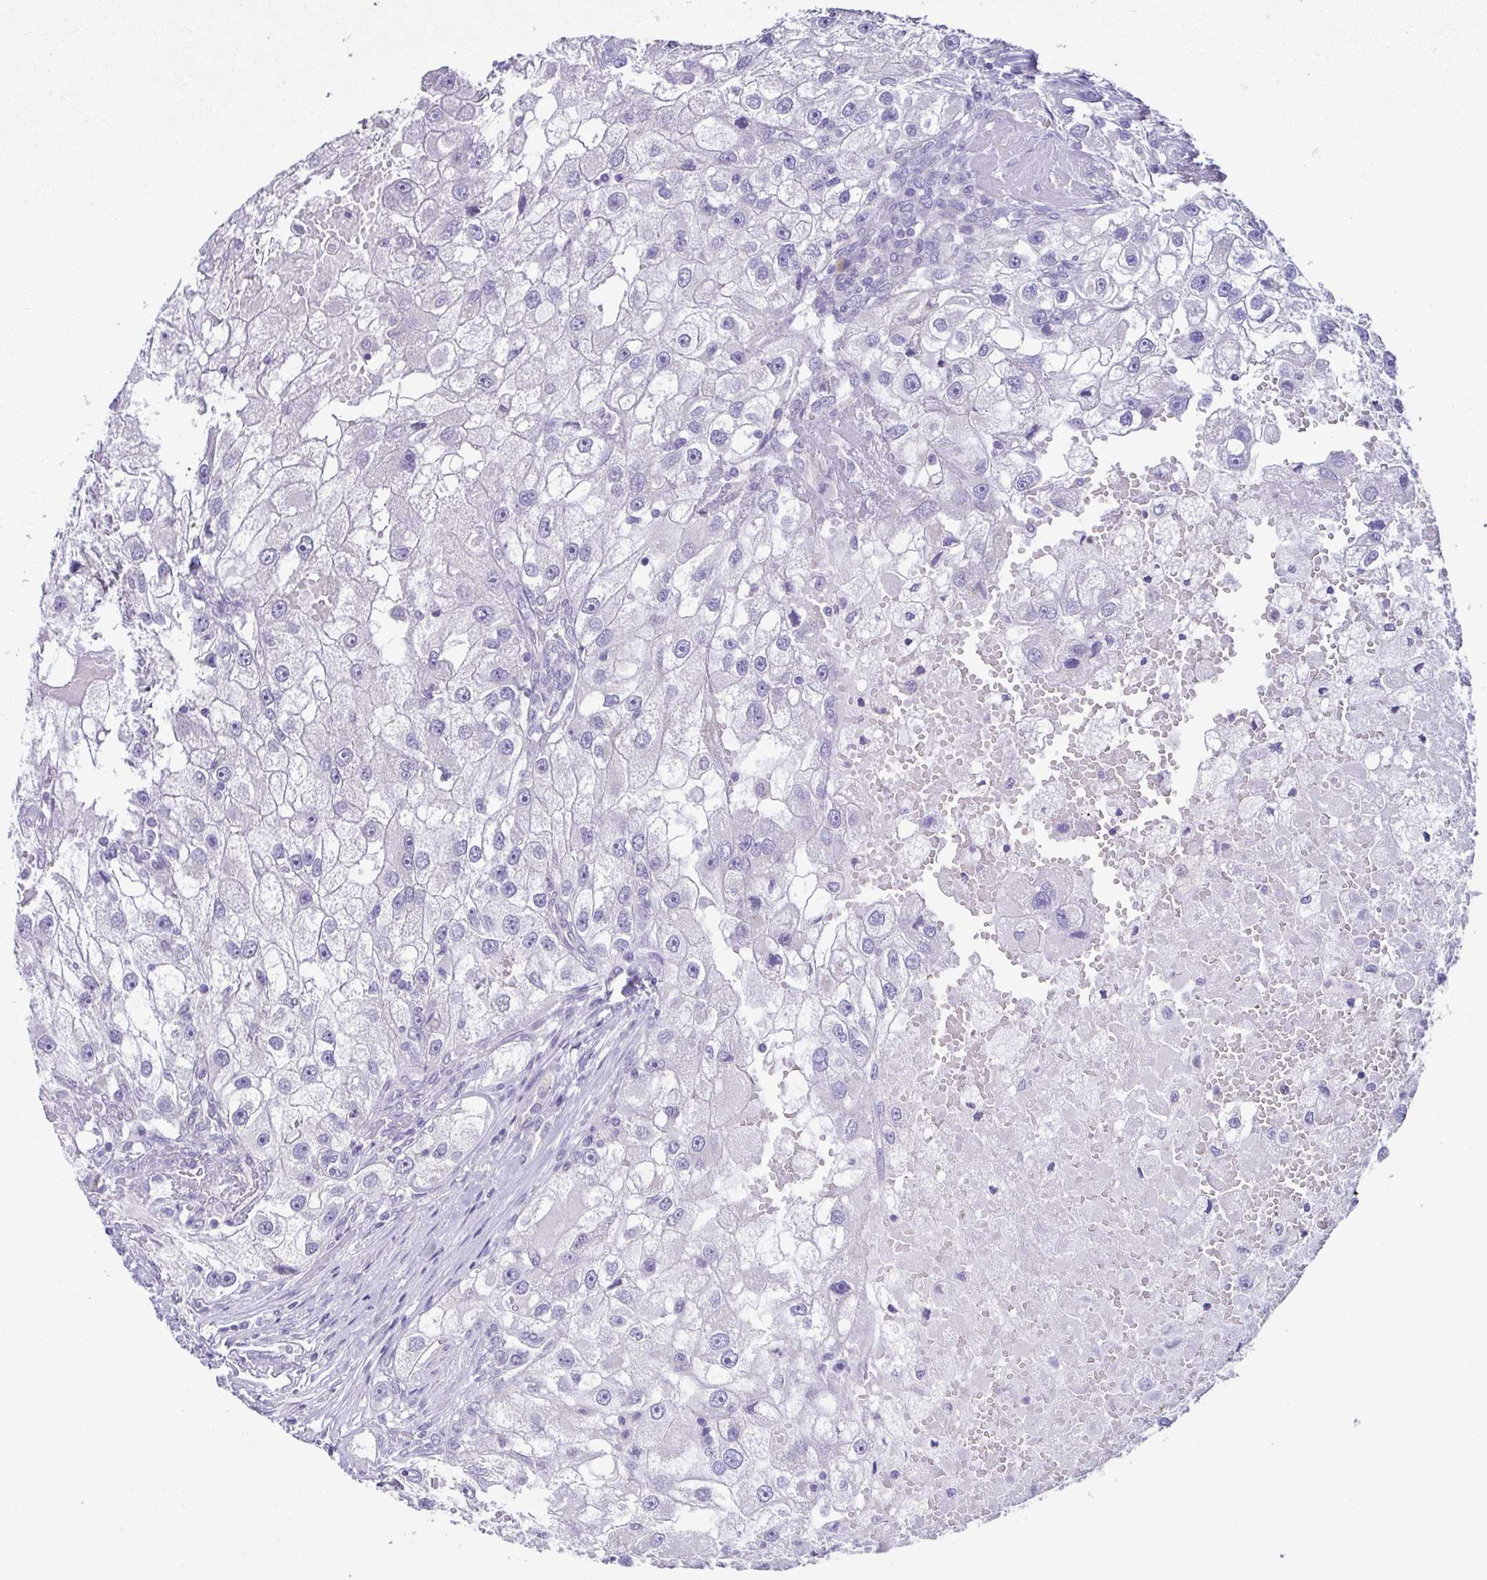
{"staining": {"intensity": "negative", "quantity": "none", "location": "none"}, "tissue": "renal cancer", "cell_type": "Tumor cells", "image_type": "cancer", "snomed": [{"axis": "morphology", "description": "Adenocarcinoma, NOS"}, {"axis": "topography", "description": "Kidney"}], "caption": "IHC of adenocarcinoma (renal) shows no expression in tumor cells.", "gene": "RDH11", "patient": {"sex": "male", "age": 63}}